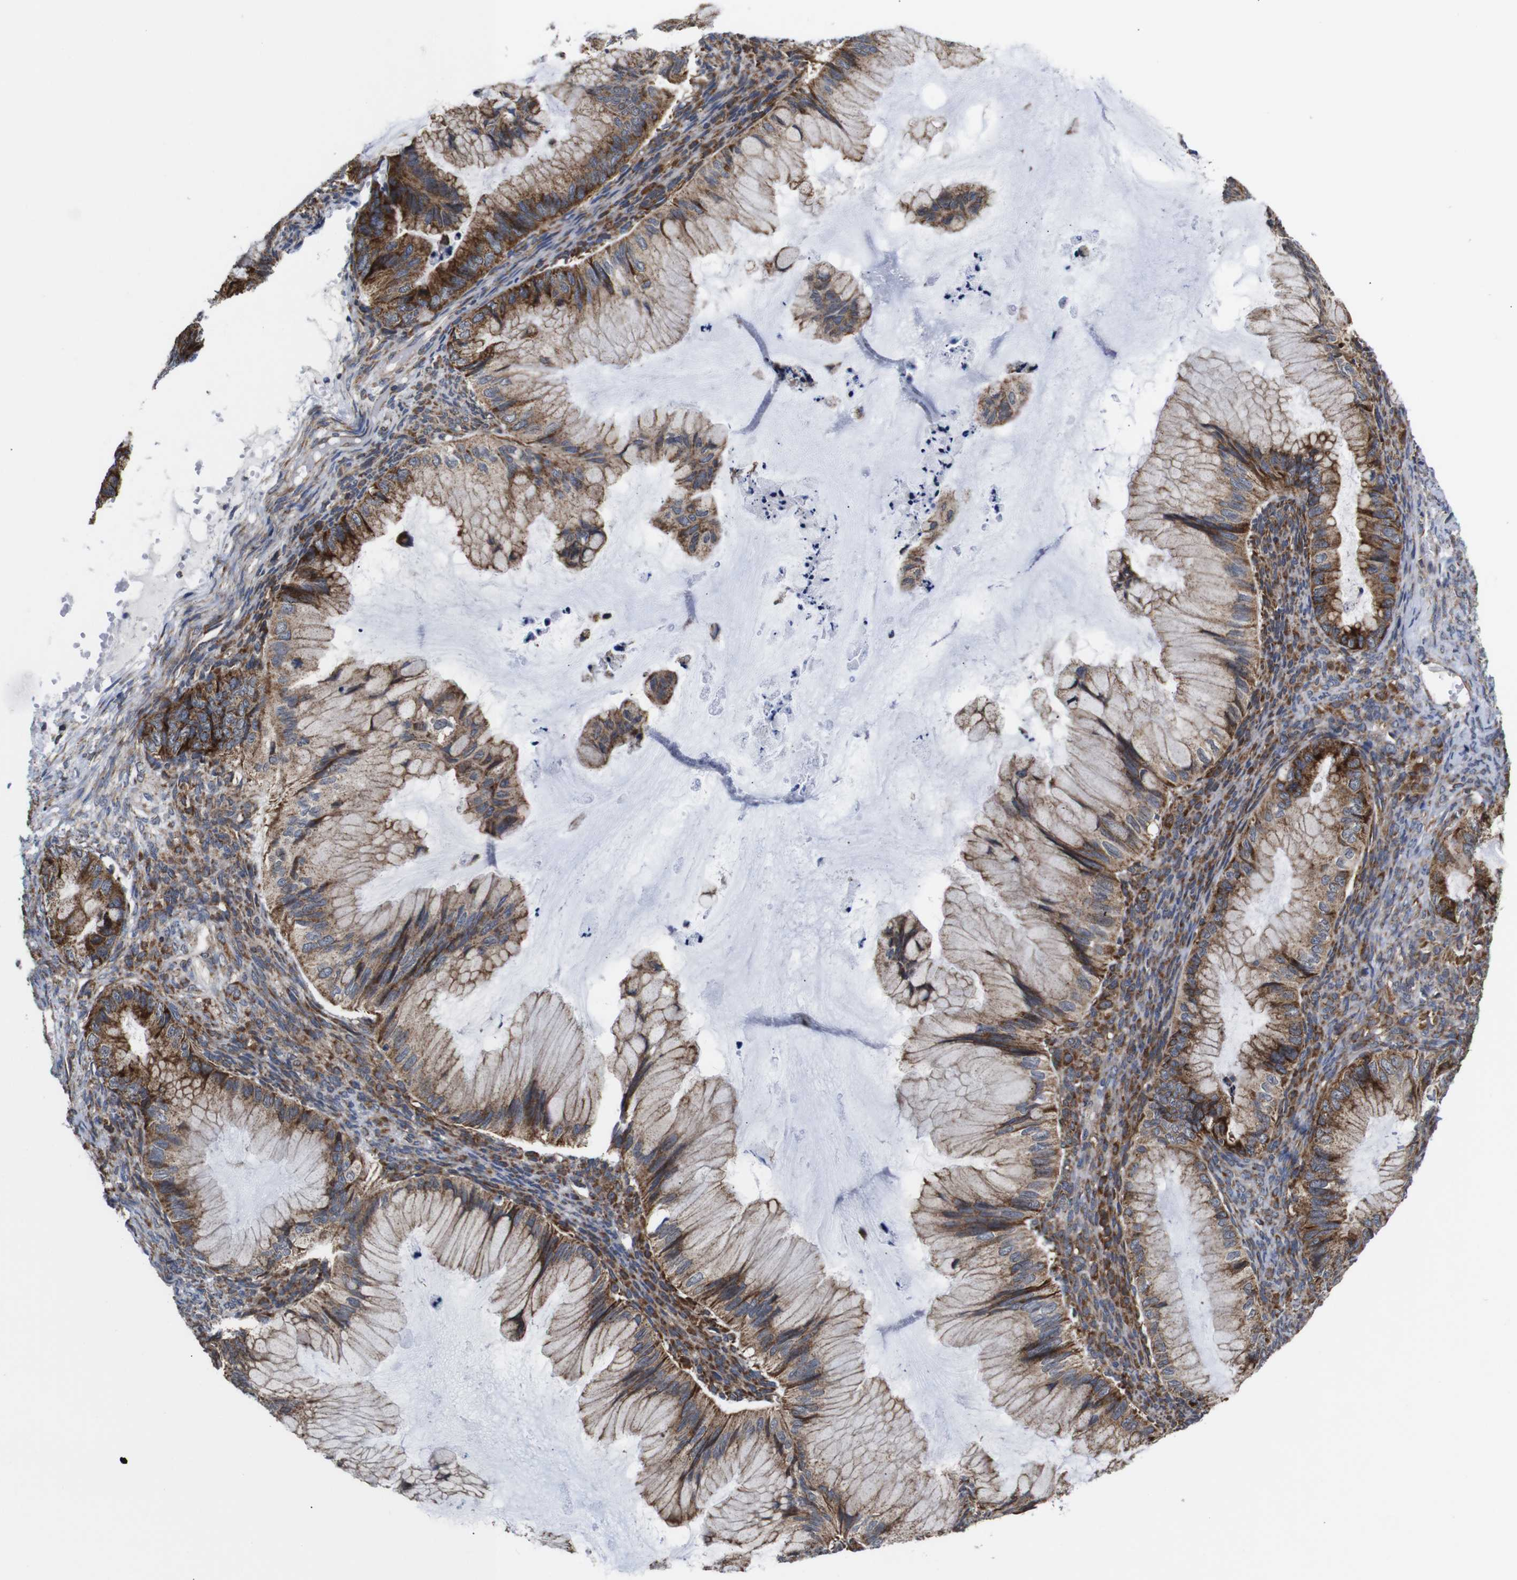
{"staining": {"intensity": "moderate", "quantity": ">75%", "location": "cytoplasmic/membranous"}, "tissue": "ovarian cancer", "cell_type": "Tumor cells", "image_type": "cancer", "snomed": [{"axis": "morphology", "description": "Cystadenocarcinoma, mucinous, NOS"}, {"axis": "topography", "description": "Ovary"}], "caption": "Immunohistochemical staining of ovarian mucinous cystadenocarcinoma shows moderate cytoplasmic/membranous protein expression in approximately >75% of tumor cells. The staining is performed using DAB brown chromogen to label protein expression. The nuclei are counter-stained blue using hematoxylin.", "gene": "C17orf80", "patient": {"sex": "female", "age": 36}}